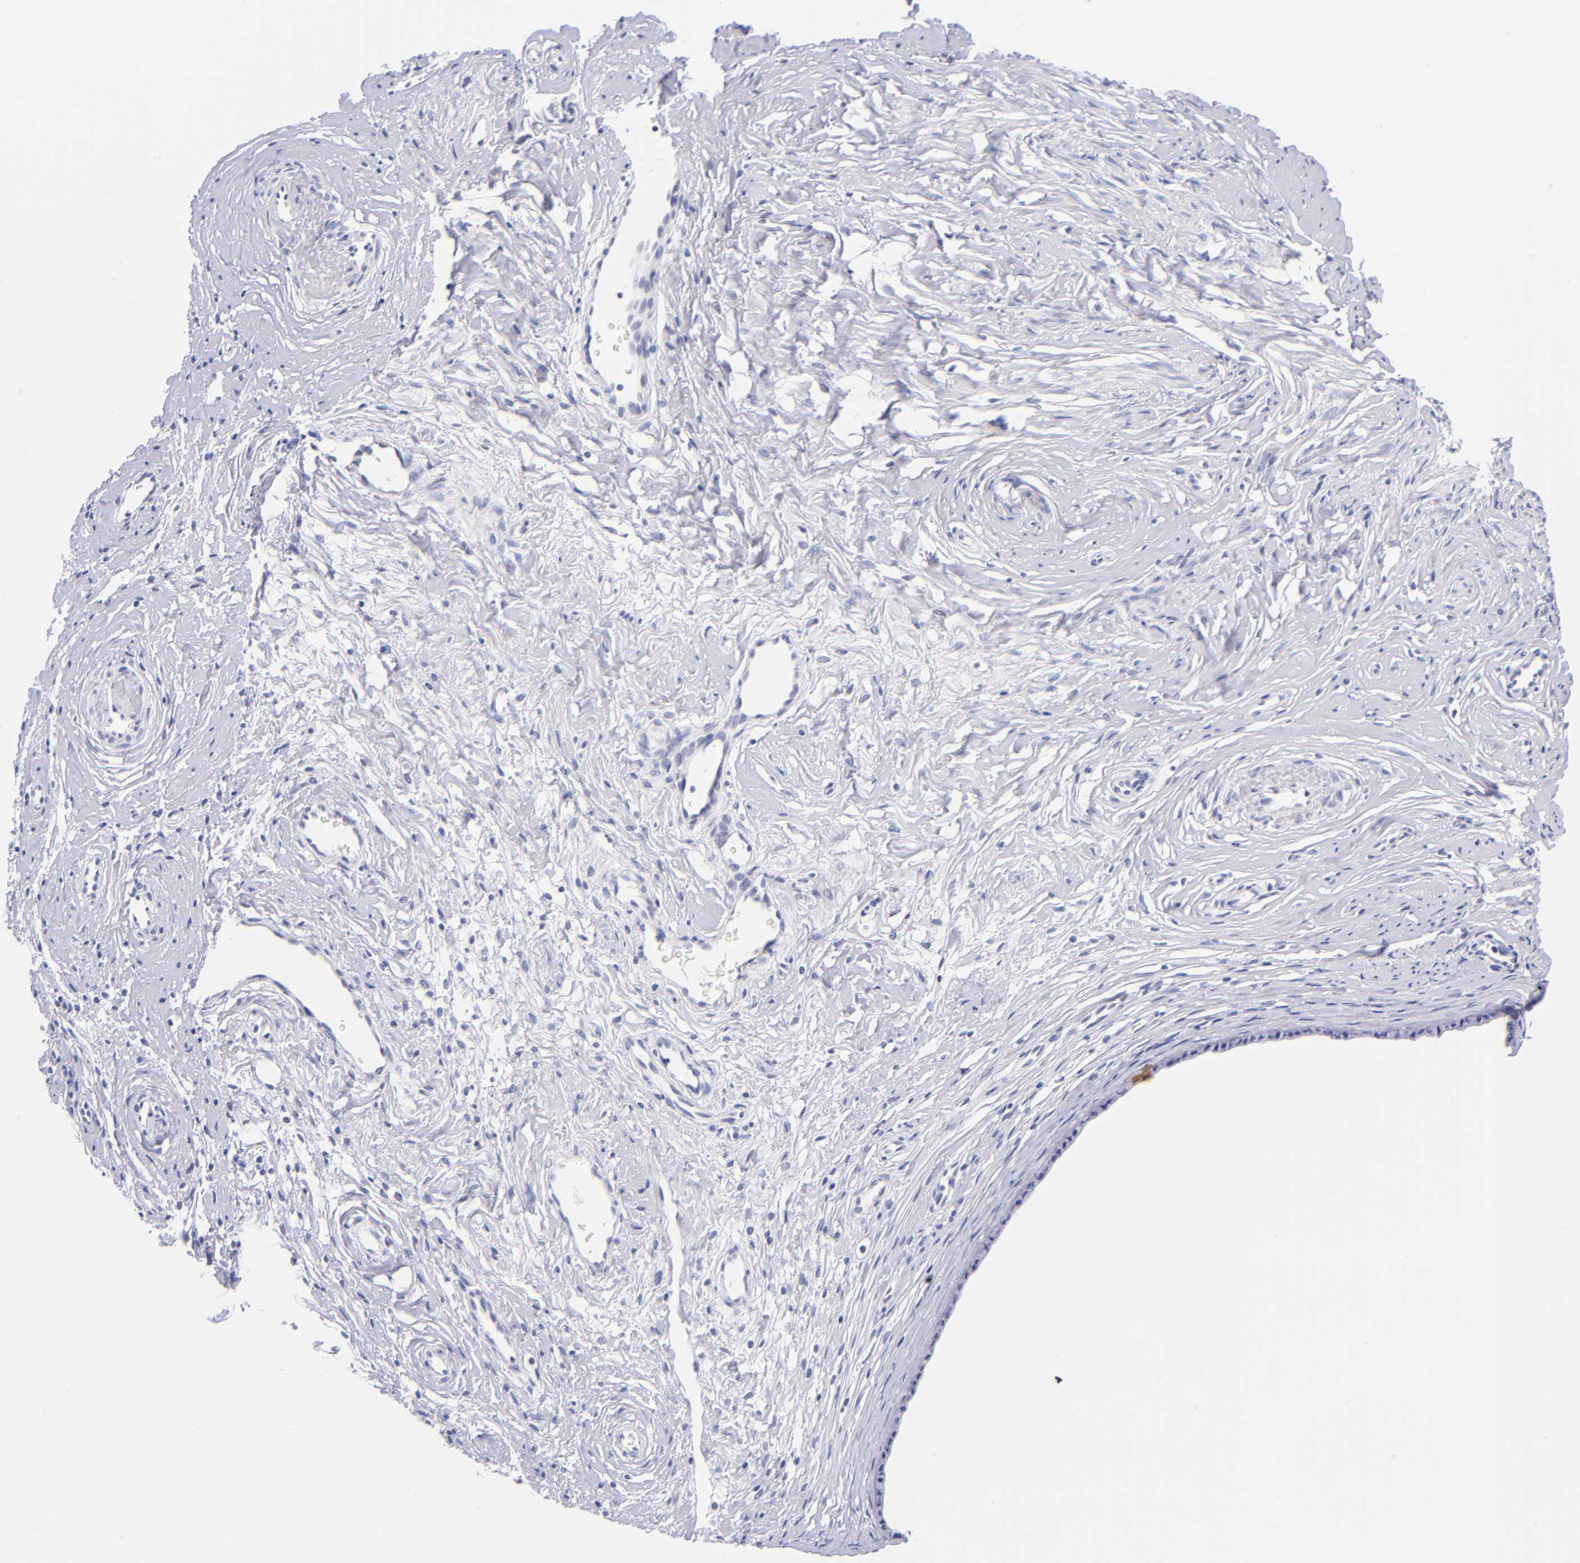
{"staining": {"intensity": "negative", "quantity": "none", "location": "none"}, "tissue": "cervix", "cell_type": "Glandular cells", "image_type": "normal", "snomed": [{"axis": "morphology", "description": "Normal tissue, NOS"}, {"axis": "topography", "description": "Cervix"}], "caption": "Micrograph shows no protein positivity in glandular cells of benign cervix. (Immunohistochemistry, brightfield microscopy, high magnification).", "gene": "SNRPB", "patient": {"sex": "female", "age": 70}}